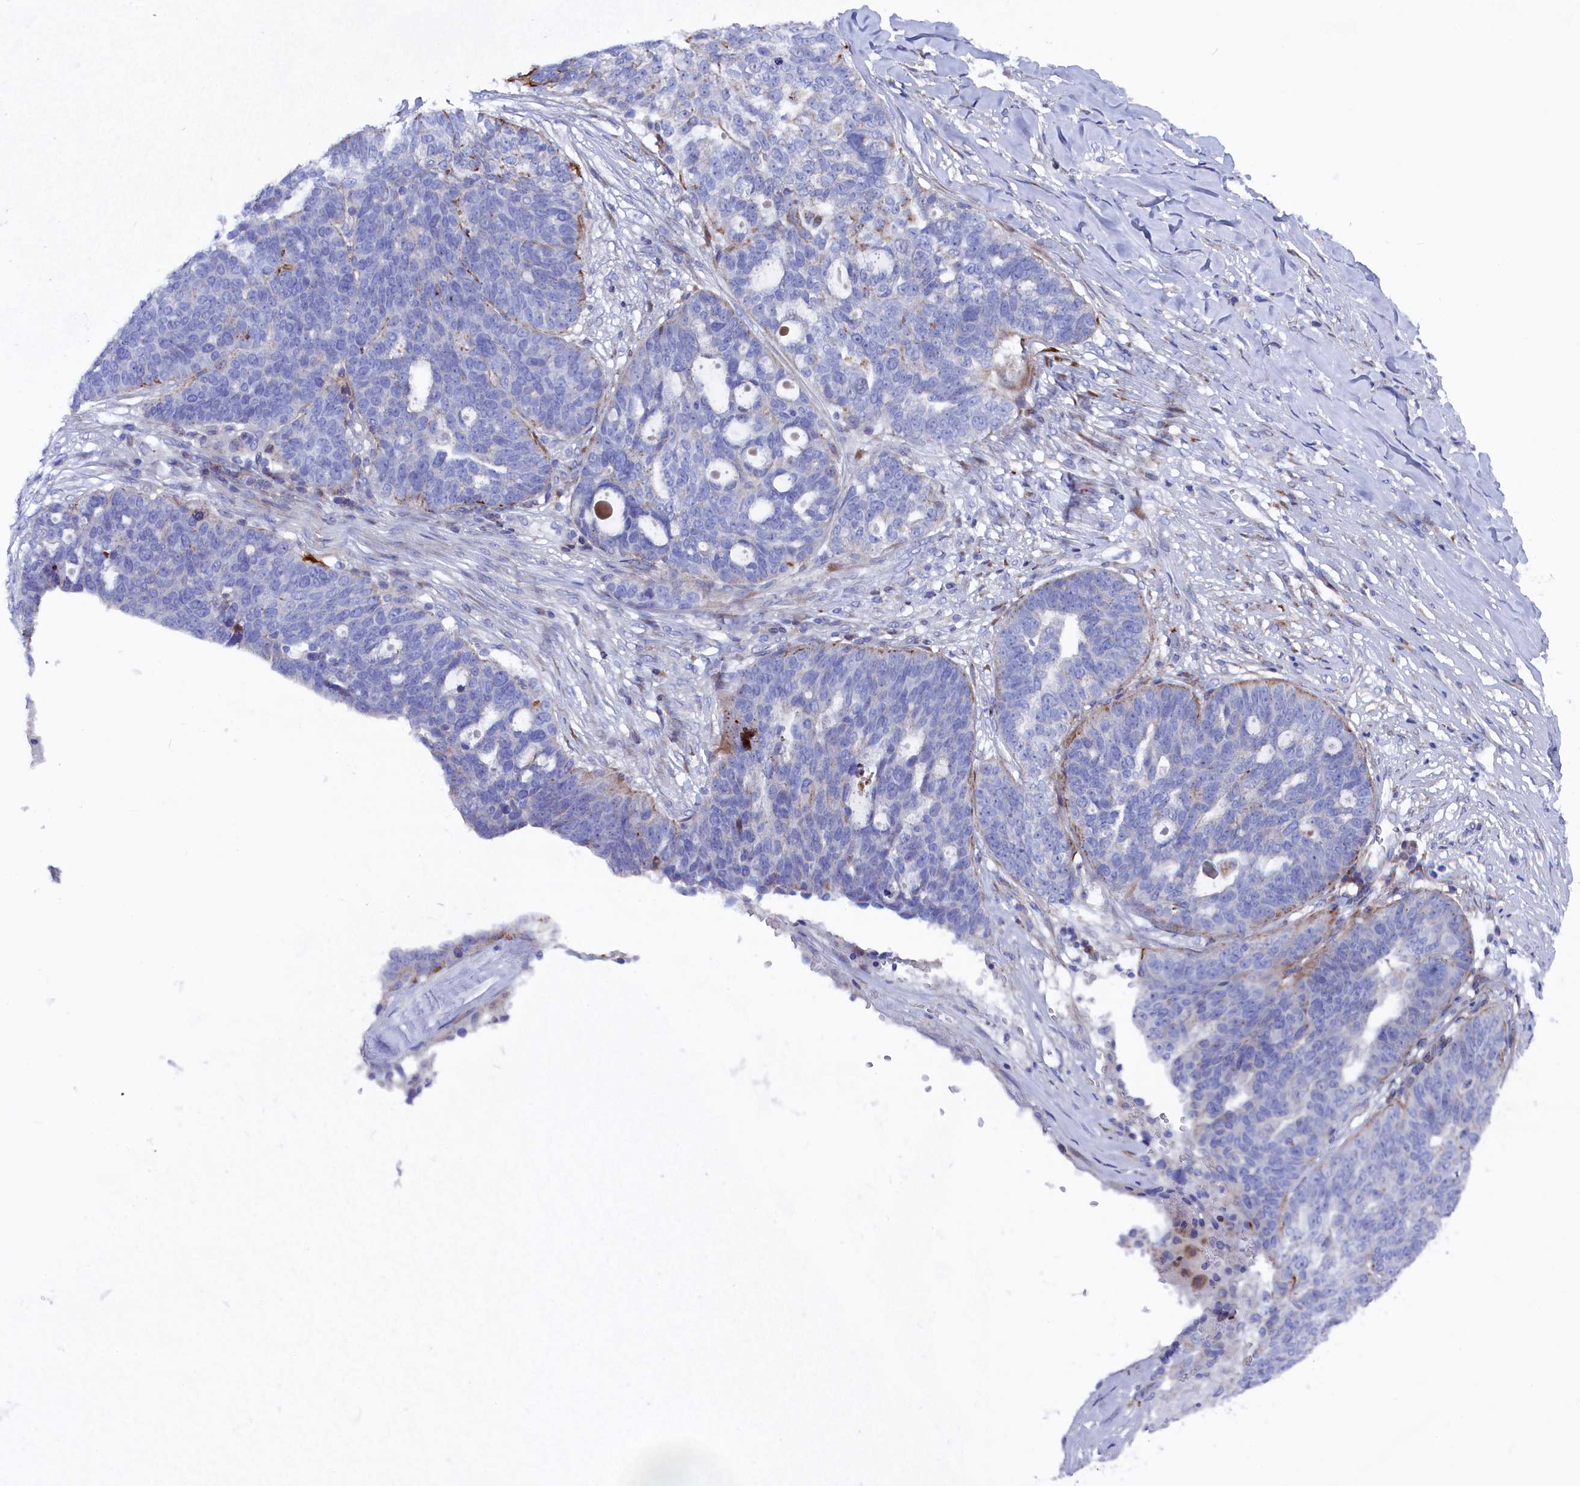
{"staining": {"intensity": "negative", "quantity": "none", "location": "none"}, "tissue": "ovarian cancer", "cell_type": "Tumor cells", "image_type": "cancer", "snomed": [{"axis": "morphology", "description": "Cystadenocarcinoma, serous, NOS"}, {"axis": "topography", "description": "Ovary"}], "caption": "This is an IHC micrograph of human ovarian serous cystadenocarcinoma. There is no staining in tumor cells.", "gene": "NUDT7", "patient": {"sex": "female", "age": 59}}